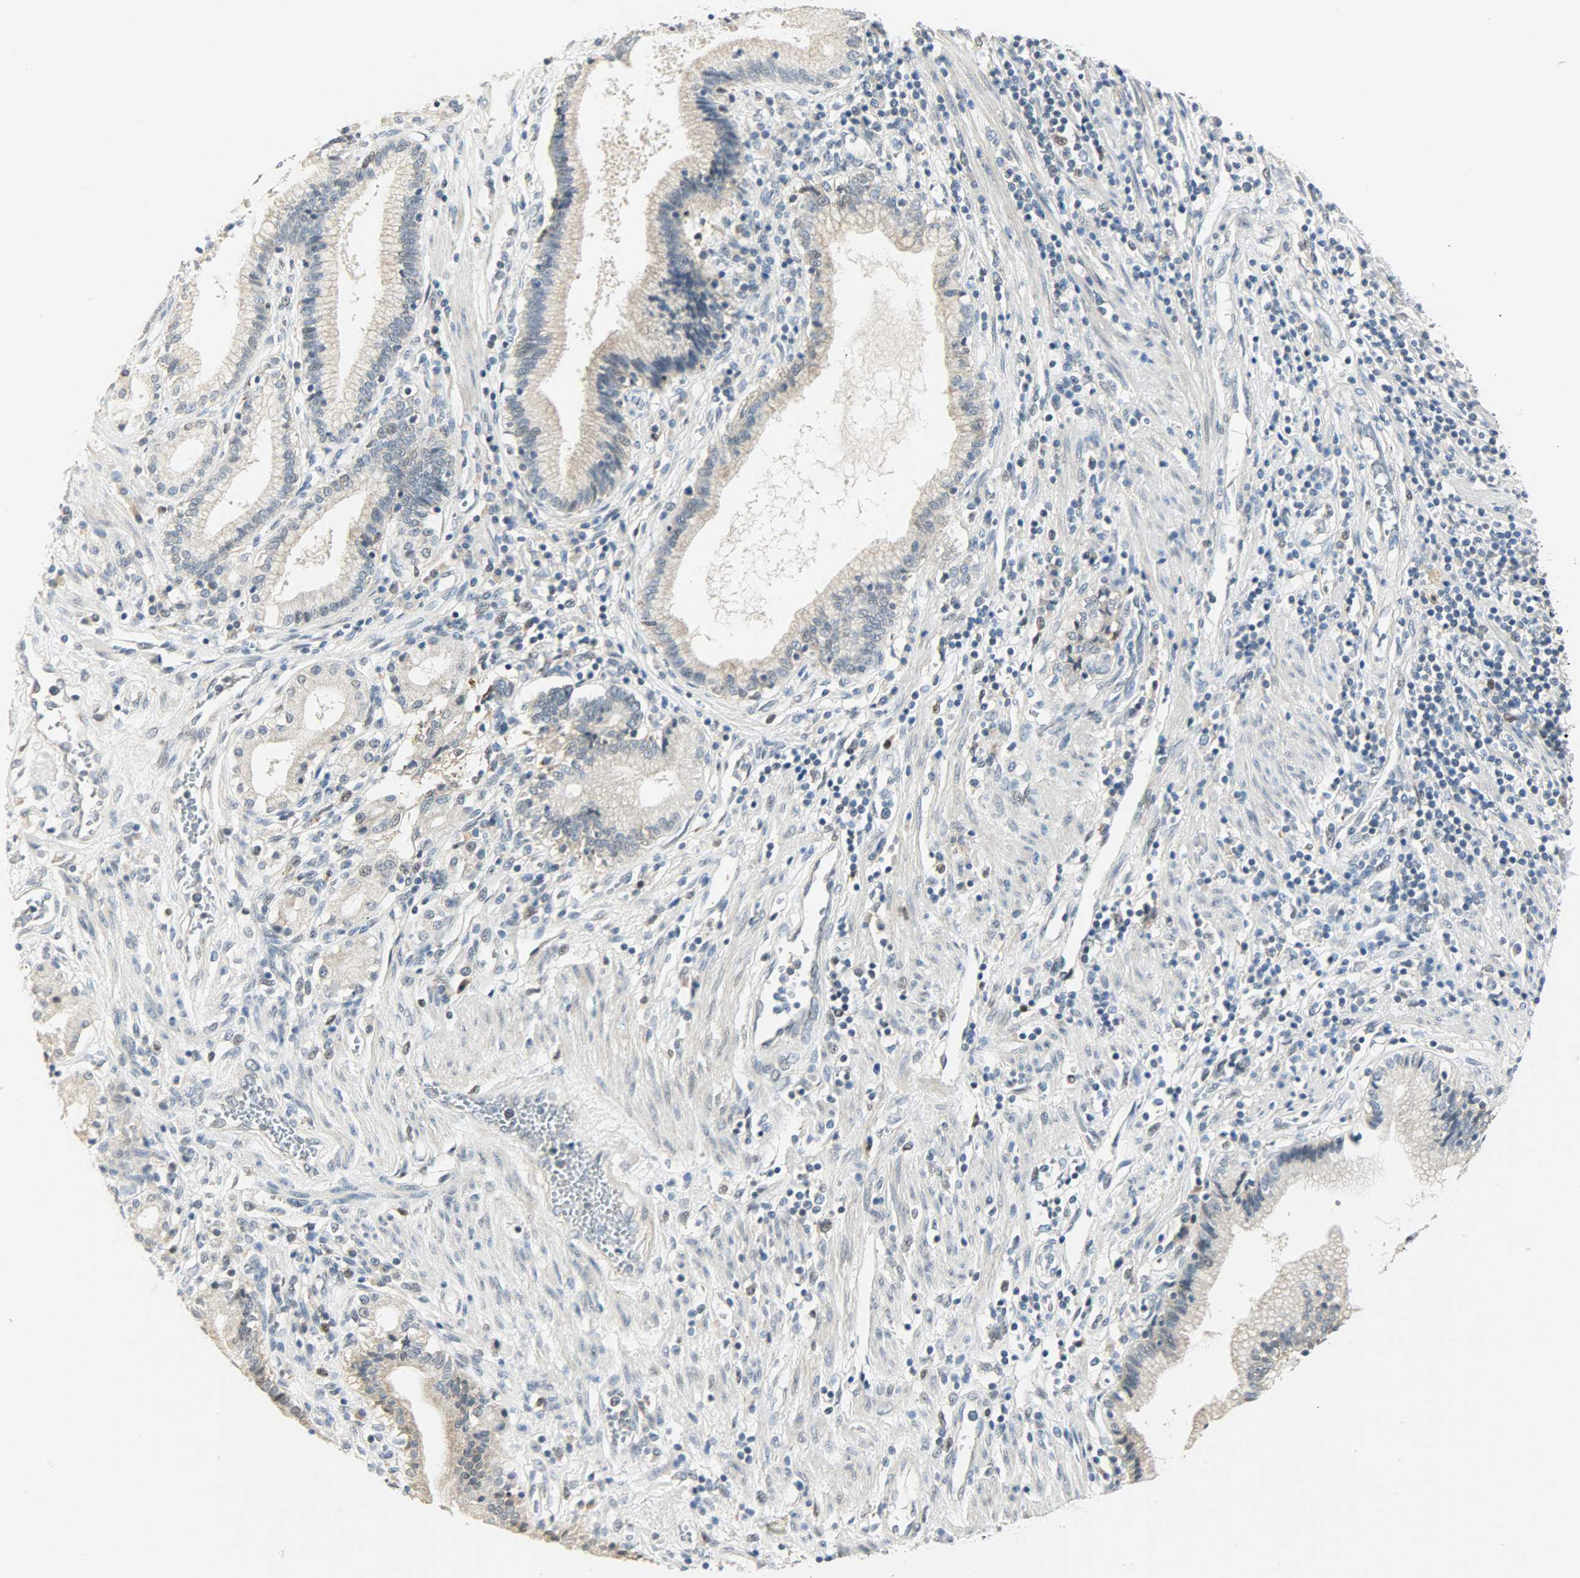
{"staining": {"intensity": "weak", "quantity": "<25%", "location": "cytoplasmic/membranous"}, "tissue": "pancreatic cancer", "cell_type": "Tumor cells", "image_type": "cancer", "snomed": [{"axis": "morphology", "description": "Adenocarcinoma, NOS"}, {"axis": "topography", "description": "Pancreas"}], "caption": "An image of human pancreatic adenocarcinoma is negative for staining in tumor cells.", "gene": "PPARG", "patient": {"sex": "female", "age": 48}}